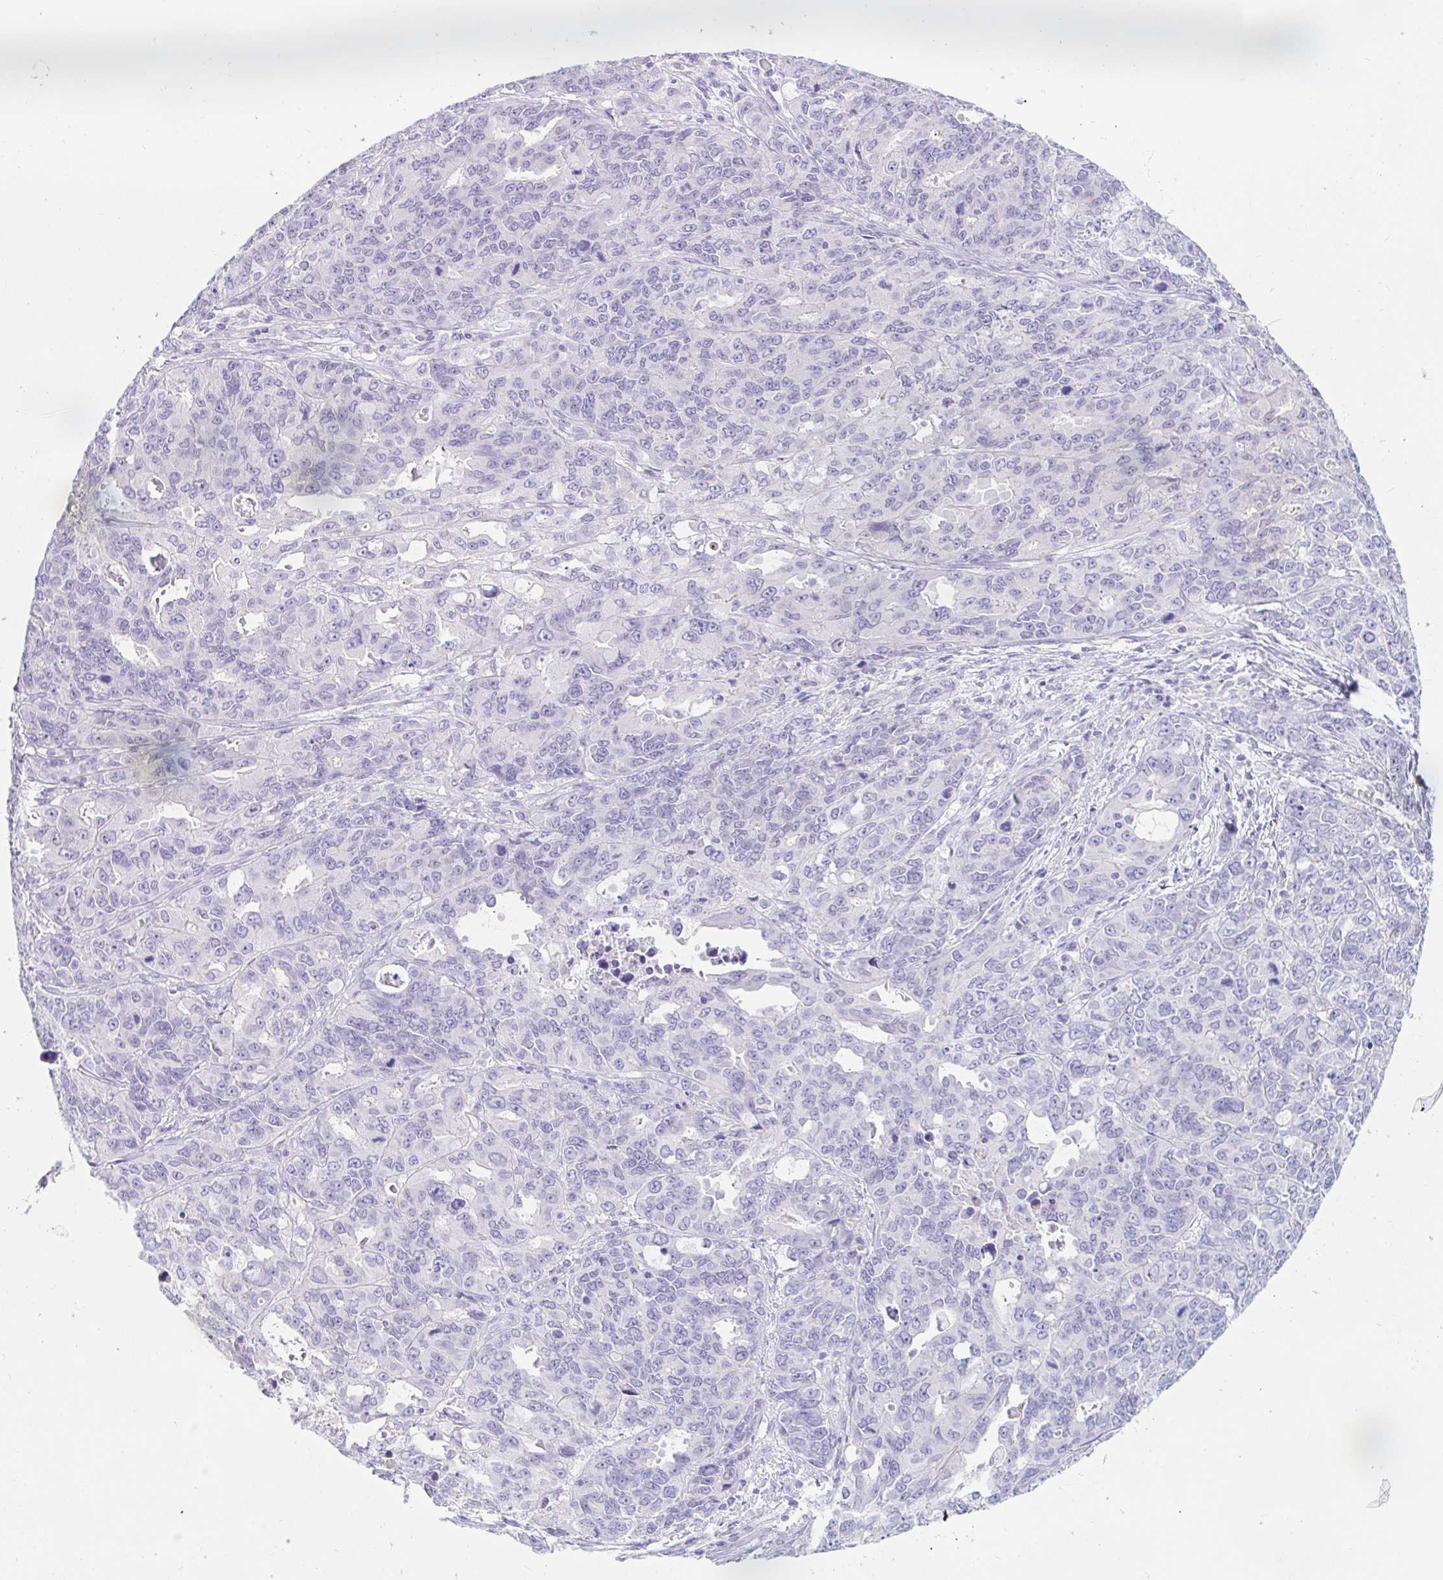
{"staining": {"intensity": "negative", "quantity": "none", "location": "none"}, "tissue": "endometrial cancer", "cell_type": "Tumor cells", "image_type": "cancer", "snomed": [{"axis": "morphology", "description": "Adenocarcinoma, NOS"}, {"axis": "topography", "description": "Uterus"}], "caption": "Immunohistochemistry (IHC) micrograph of neoplastic tissue: endometrial cancer stained with DAB (3,3'-diaminobenzidine) demonstrates no significant protein expression in tumor cells.", "gene": "TEX44", "patient": {"sex": "female", "age": 79}}